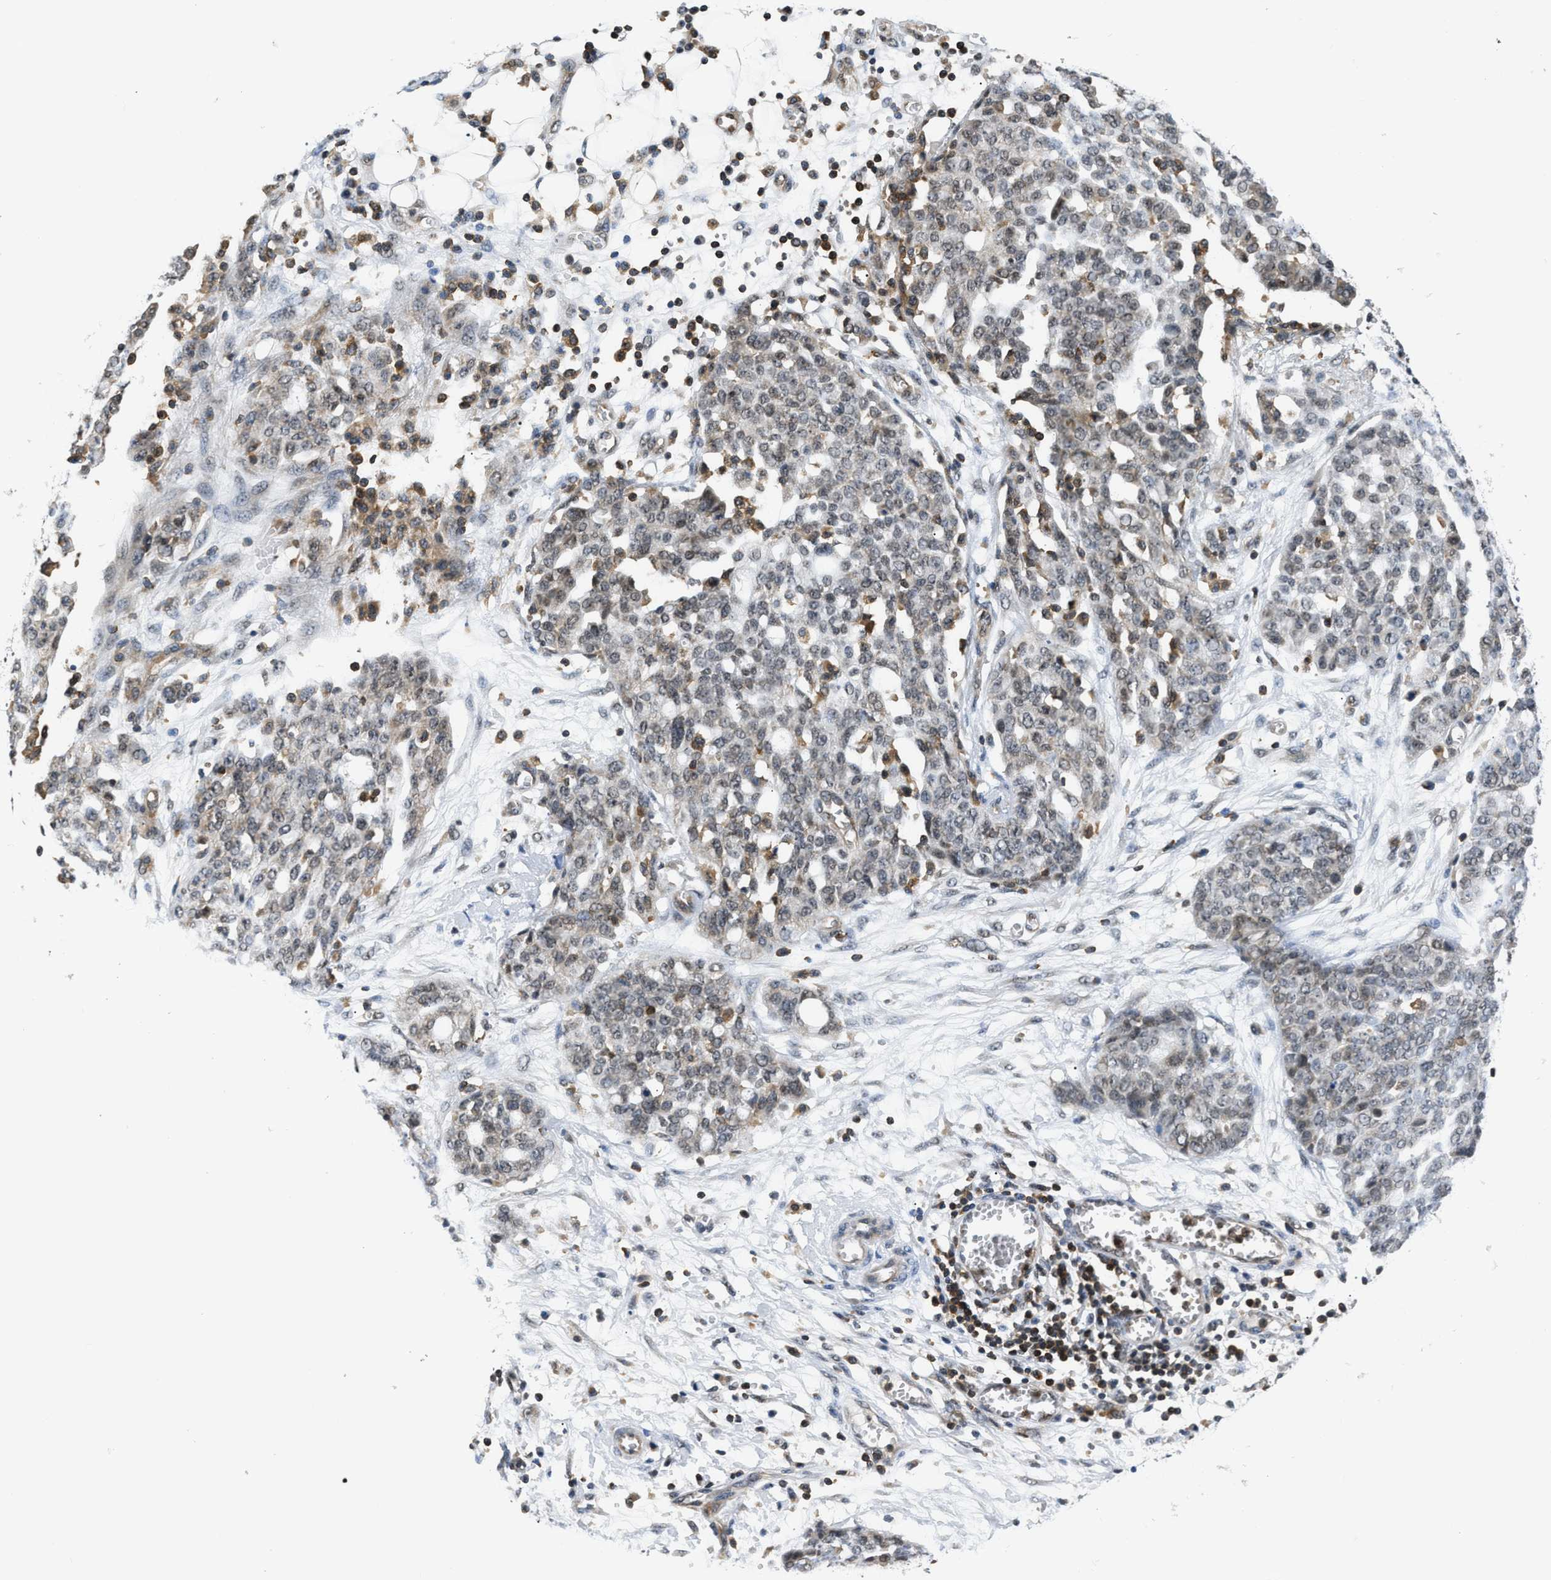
{"staining": {"intensity": "weak", "quantity": "<25%", "location": "nuclear"}, "tissue": "ovarian cancer", "cell_type": "Tumor cells", "image_type": "cancer", "snomed": [{"axis": "morphology", "description": "Cystadenocarcinoma, serous, NOS"}, {"axis": "topography", "description": "Soft tissue"}, {"axis": "topography", "description": "Ovary"}], "caption": "Immunohistochemistry photomicrograph of ovarian cancer stained for a protein (brown), which shows no expression in tumor cells.", "gene": "STK10", "patient": {"sex": "female", "age": 57}}